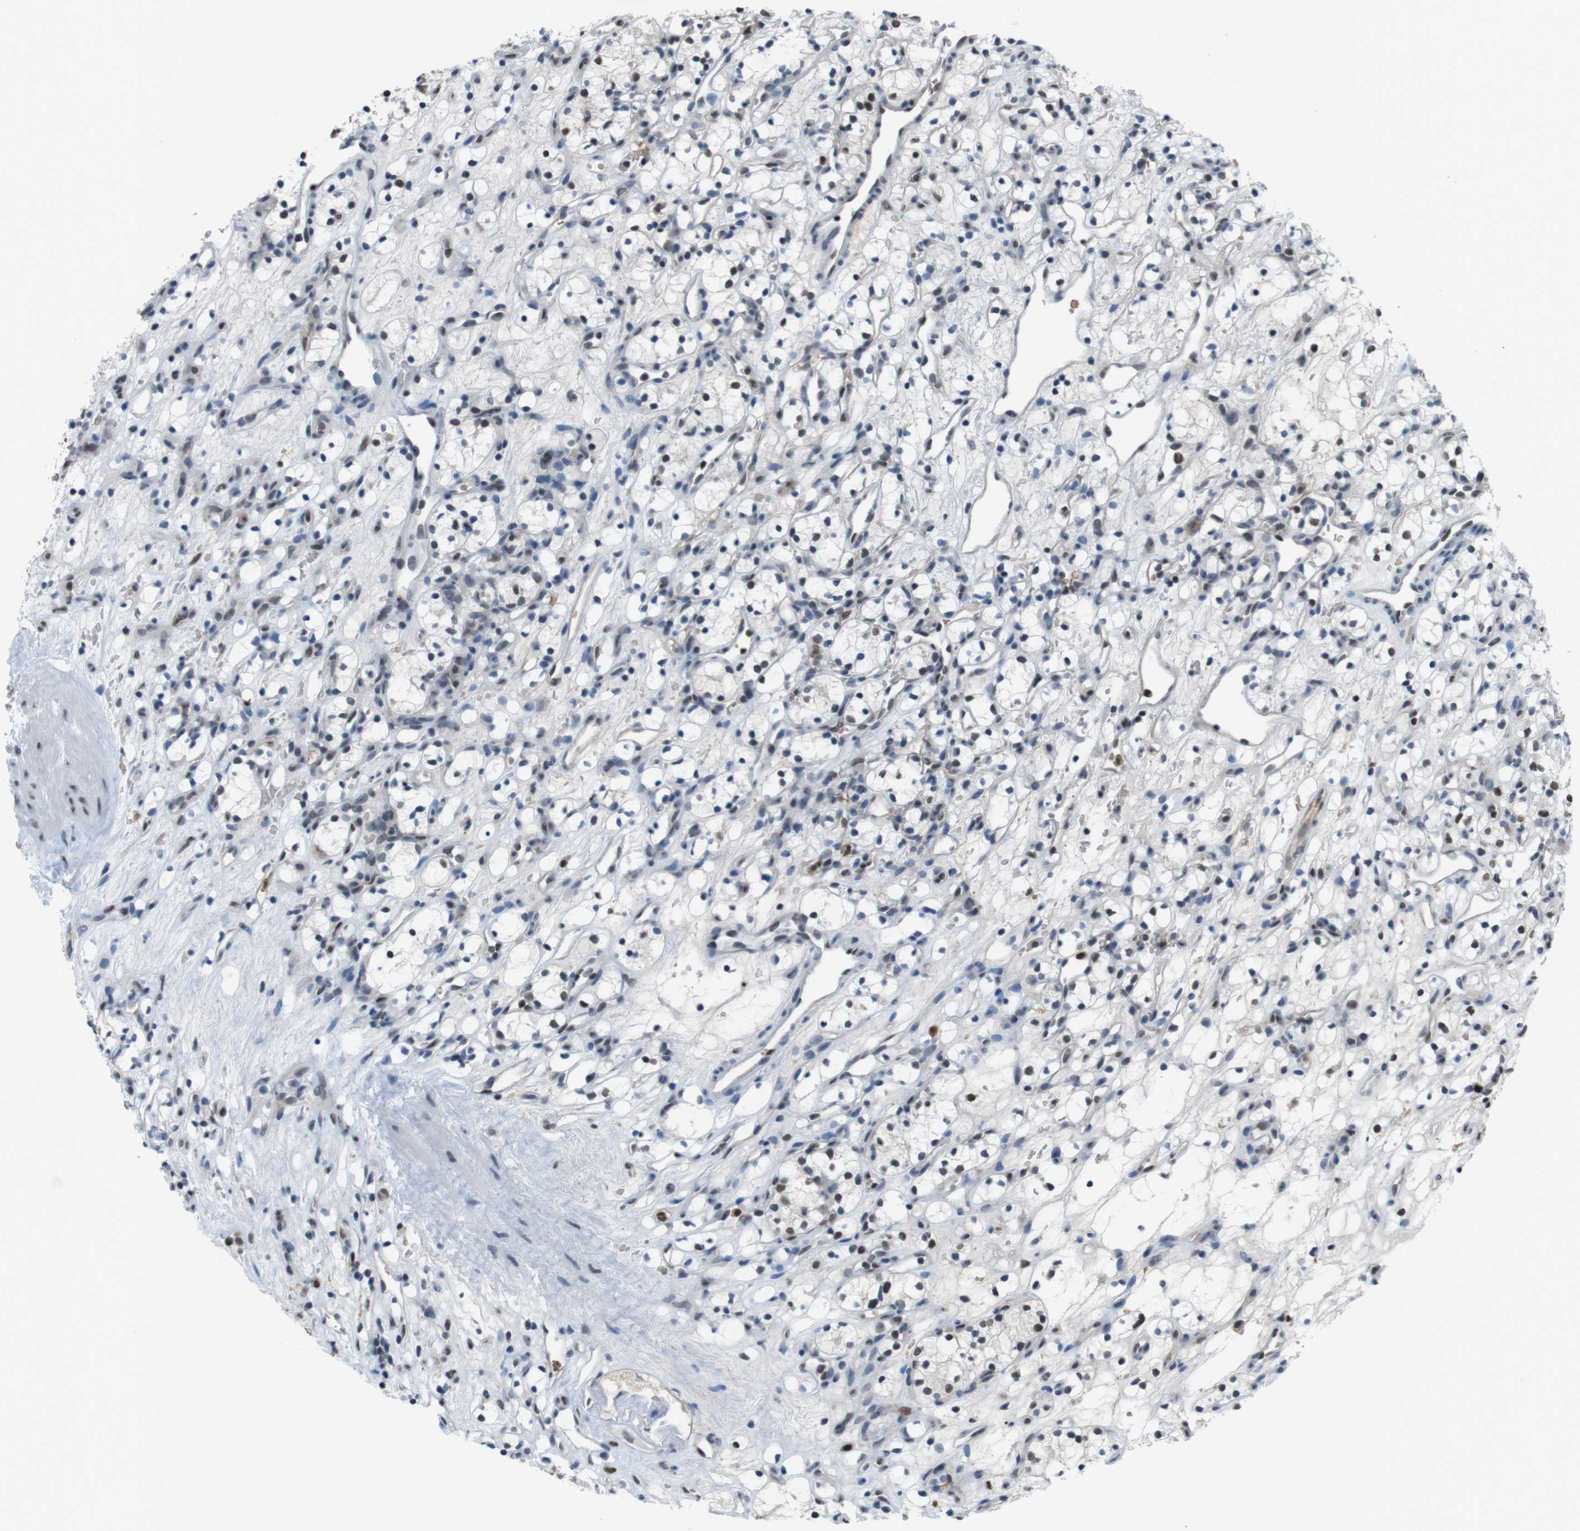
{"staining": {"intensity": "negative", "quantity": "none", "location": "none"}, "tissue": "renal cancer", "cell_type": "Tumor cells", "image_type": "cancer", "snomed": [{"axis": "morphology", "description": "Adenocarcinoma, NOS"}, {"axis": "topography", "description": "Kidney"}], "caption": "DAB (3,3'-diaminobenzidine) immunohistochemical staining of human renal cancer displays no significant positivity in tumor cells.", "gene": "SUB1", "patient": {"sex": "female", "age": 60}}